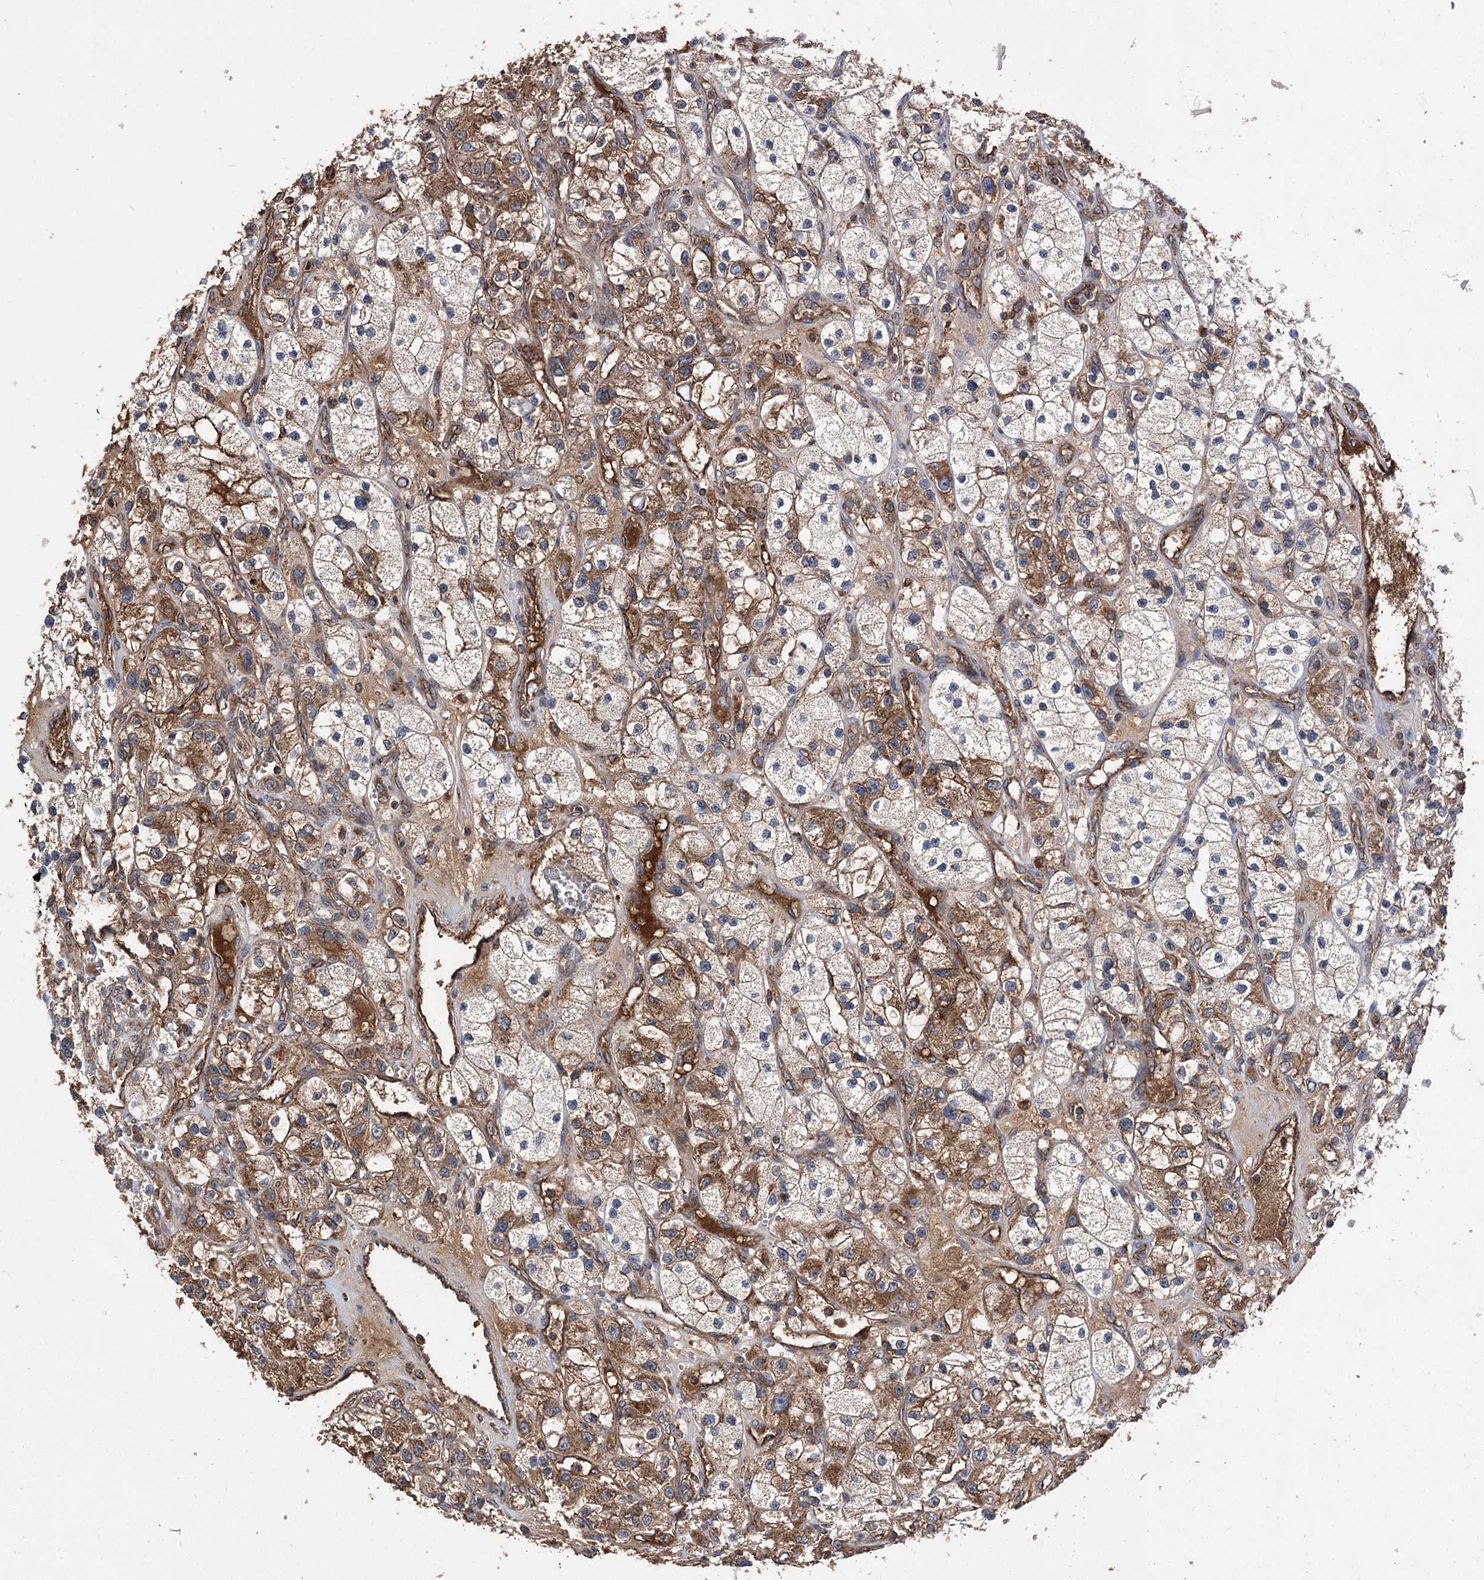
{"staining": {"intensity": "strong", "quantity": "25%-75%", "location": "cytoplasmic/membranous"}, "tissue": "renal cancer", "cell_type": "Tumor cells", "image_type": "cancer", "snomed": [{"axis": "morphology", "description": "Adenocarcinoma, NOS"}, {"axis": "topography", "description": "Kidney"}], "caption": "This photomicrograph shows renal adenocarcinoma stained with immunohistochemistry (IHC) to label a protein in brown. The cytoplasmic/membranous of tumor cells show strong positivity for the protein. Nuclei are counter-stained blue.", "gene": "RASSF3", "patient": {"sex": "female", "age": 57}}